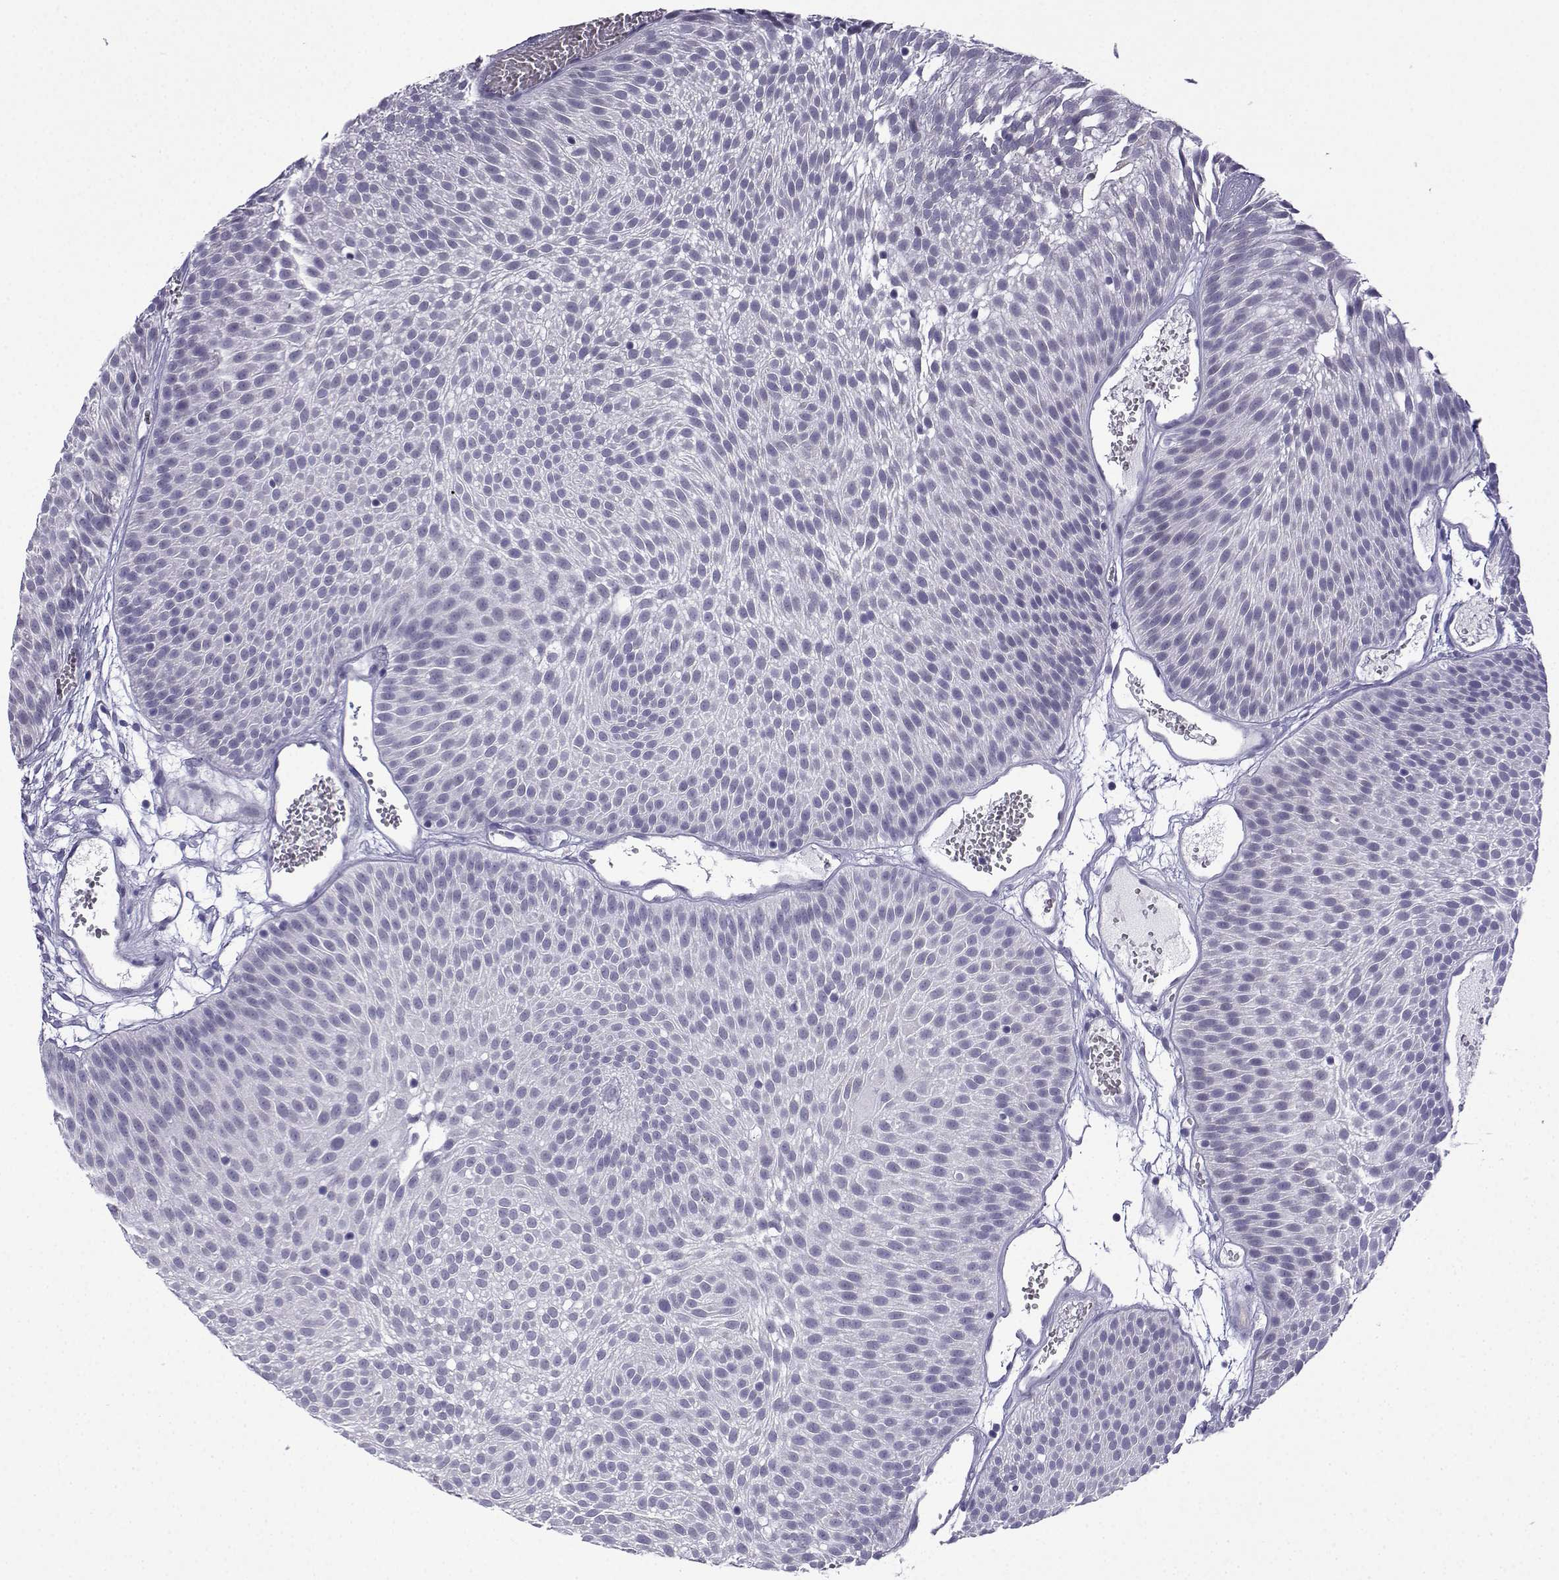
{"staining": {"intensity": "negative", "quantity": "none", "location": "none"}, "tissue": "urothelial cancer", "cell_type": "Tumor cells", "image_type": "cancer", "snomed": [{"axis": "morphology", "description": "Urothelial carcinoma, Low grade"}, {"axis": "topography", "description": "Urinary bladder"}], "caption": "Micrograph shows no significant protein positivity in tumor cells of urothelial carcinoma (low-grade).", "gene": "ACRBP", "patient": {"sex": "male", "age": 52}}